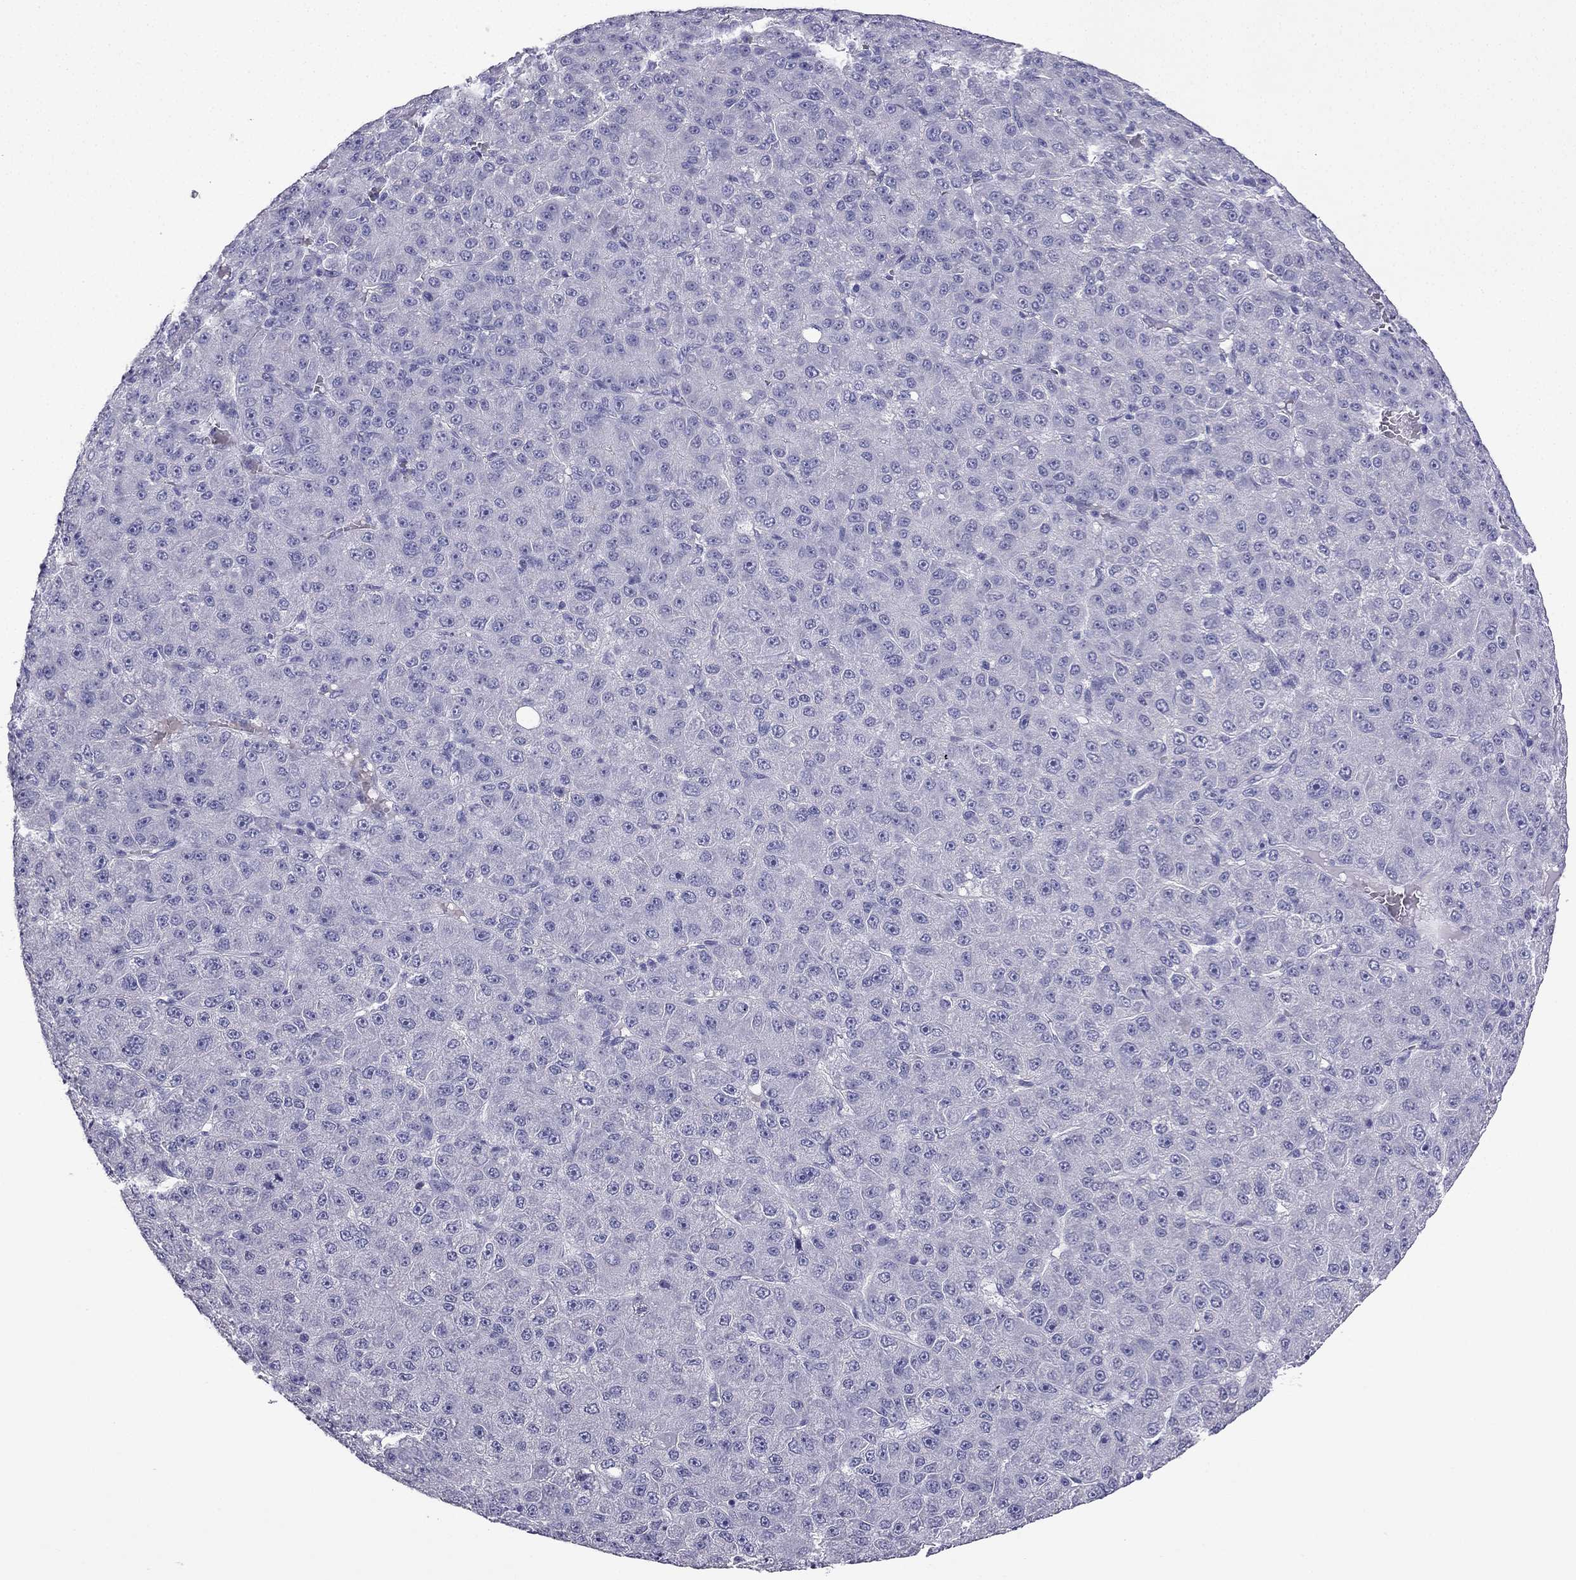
{"staining": {"intensity": "negative", "quantity": "none", "location": "none"}, "tissue": "liver cancer", "cell_type": "Tumor cells", "image_type": "cancer", "snomed": [{"axis": "morphology", "description": "Carcinoma, Hepatocellular, NOS"}, {"axis": "topography", "description": "Liver"}], "caption": "Liver hepatocellular carcinoma was stained to show a protein in brown. There is no significant positivity in tumor cells.", "gene": "NPTX1", "patient": {"sex": "male", "age": 67}}